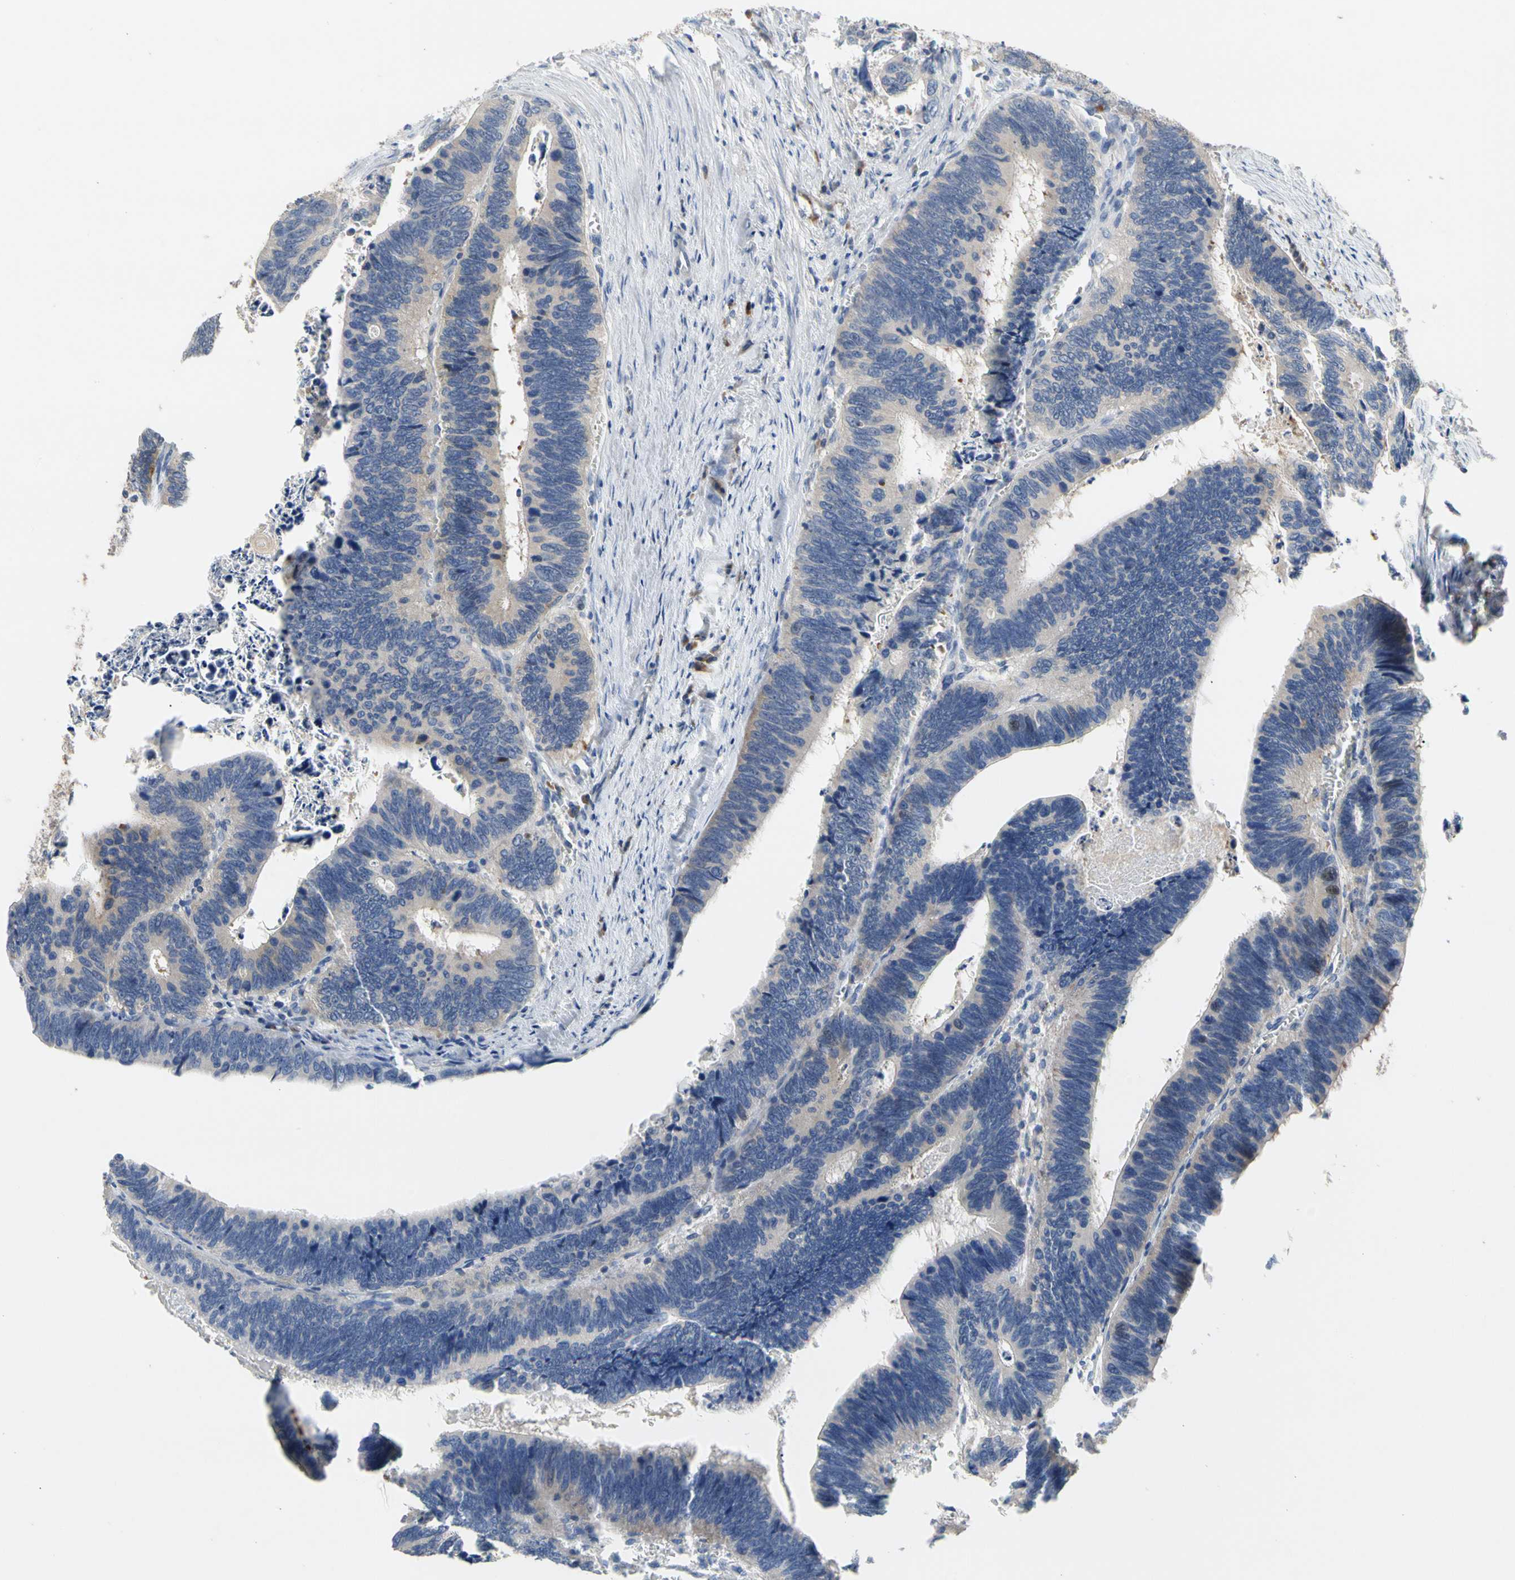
{"staining": {"intensity": "weak", "quantity": "<25%", "location": "cytoplasmic/membranous"}, "tissue": "colorectal cancer", "cell_type": "Tumor cells", "image_type": "cancer", "snomed": [{"axis": "morphology", "description": "Adenocarcinoma, NOS"}, {"axis": "topography", "description": "Colon"}], "caption": "Colorectal cancer (adenocarcinoma) stained for a protein using immunohistochemistry displays no positivity tumor cells.", "gene": "HMGCR", "patient": {"sex": "male", "age": 72}}